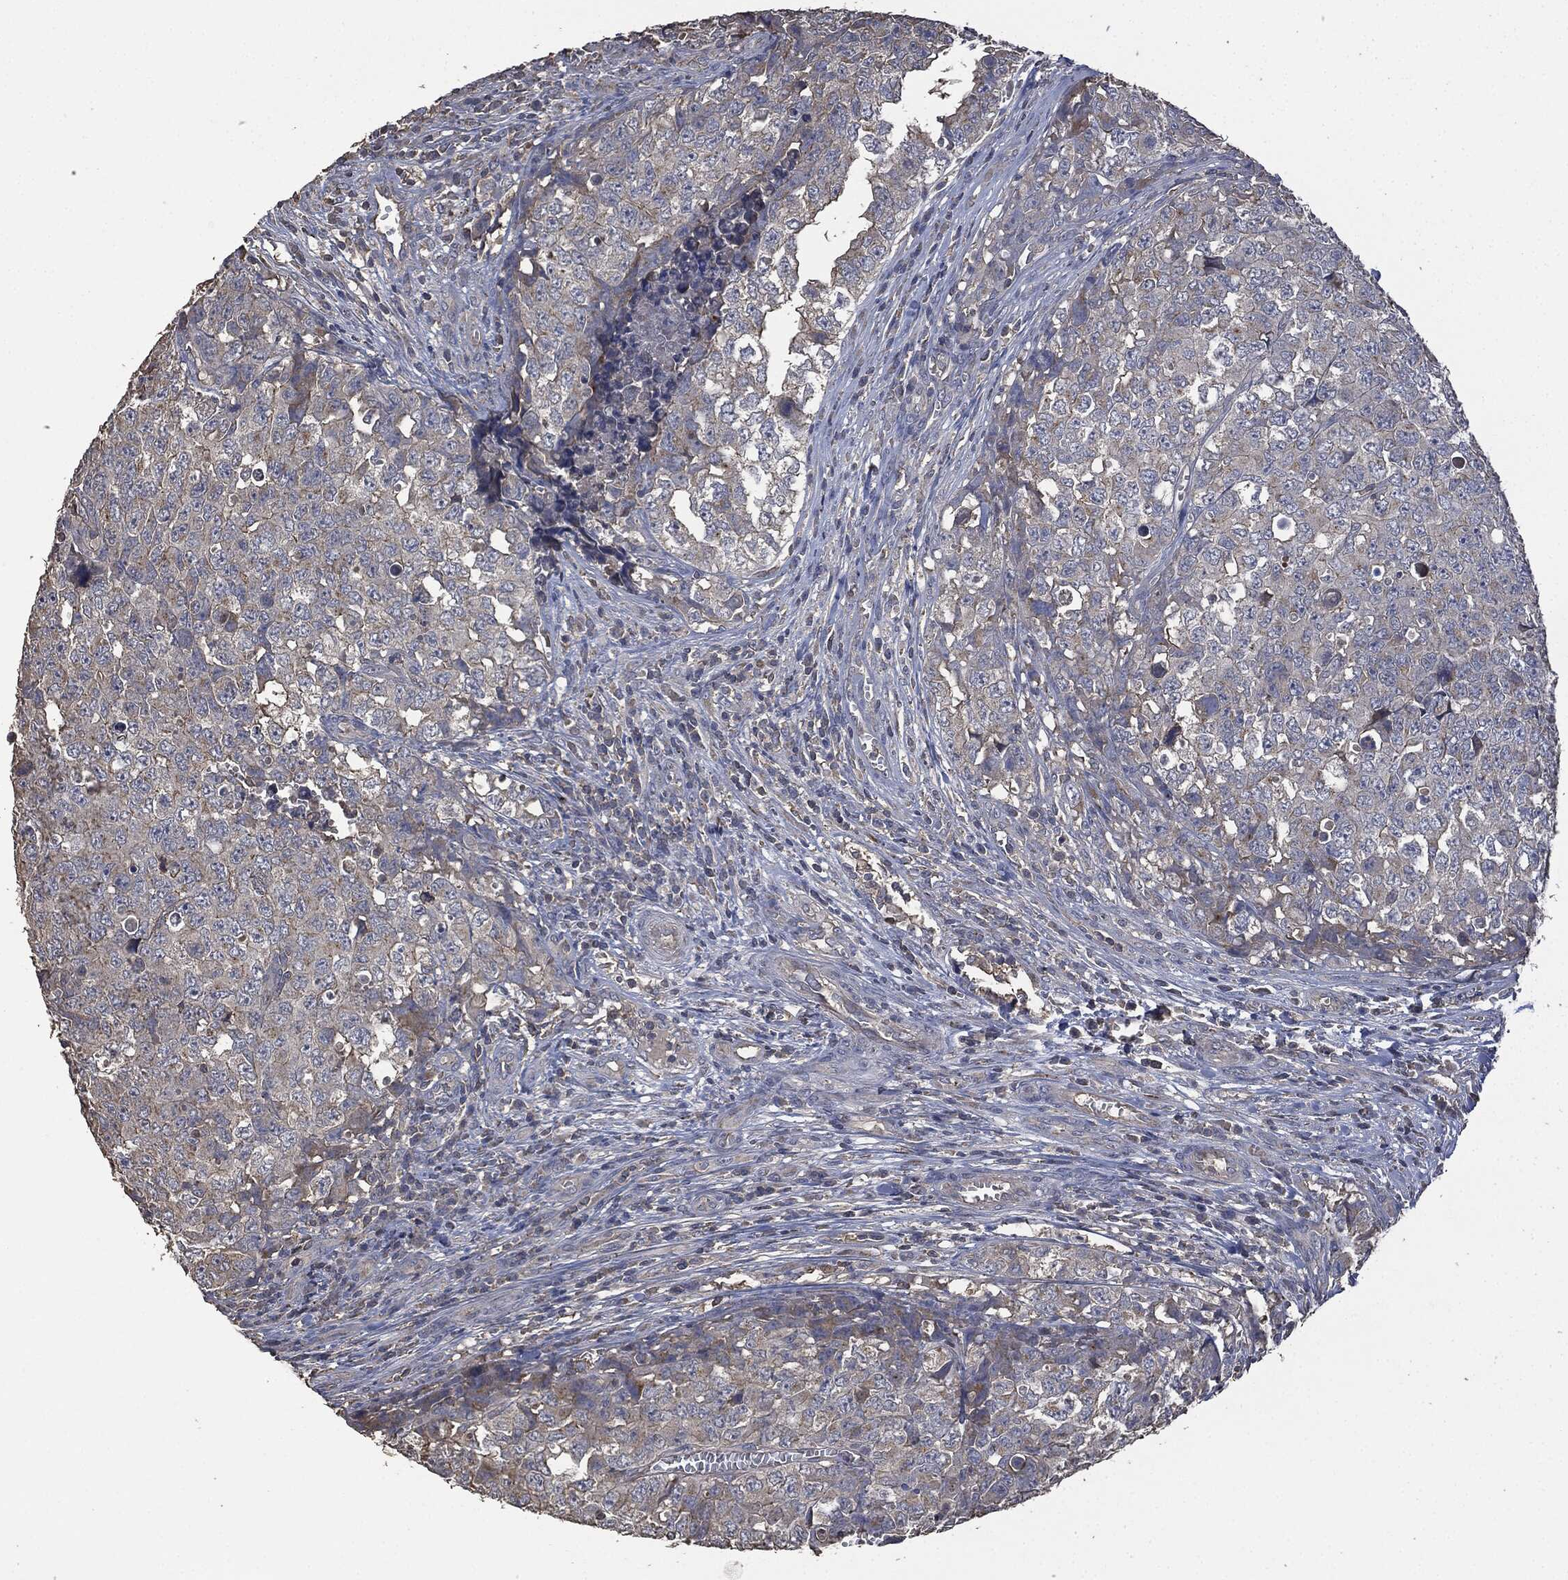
{"staining": {"intensity": "weak", "quantity": "<25%", "location": "cytoplasmic/membranous"}, "tissue": "testis cancer", "cell_type": "Tumor cells", "image_type": "cancer", "snomed": [{"axis": "morphology", "description": "Carcinoma, Embryonal, NOS"}, {"axis": "topography", "description": "Testis"}], "caption": "The photomicrograph demonstrates no significant staining in tumor cells of testis embryonal carcinoma. (Stains: DAB (3,3'-diaminobenzidine) immunohistochemistry with hematoxylin counter stain, Microscopy: brightfield microscopy at high magnification).", "gene": "MSLN", "patient": {"sex": "male", "age": 23}}